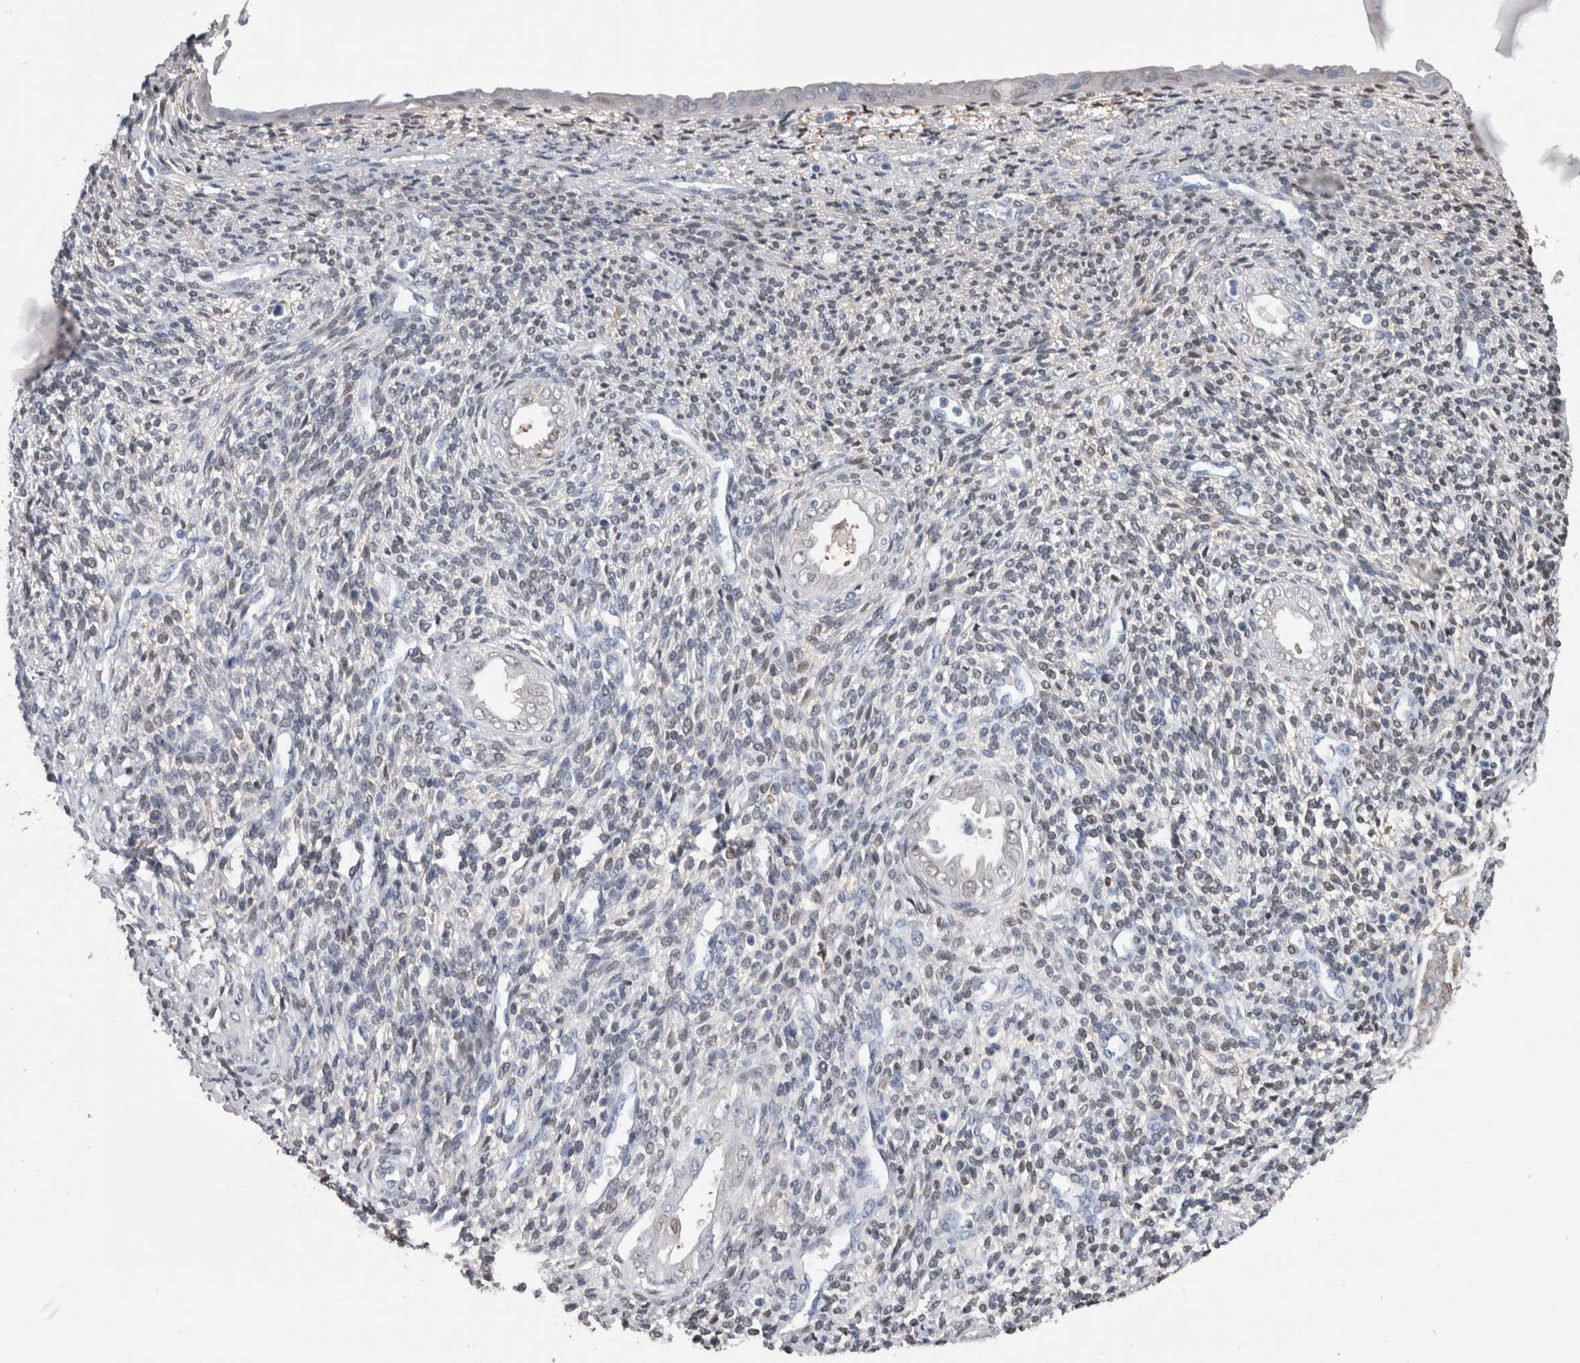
{"staining": {"intensity": "negative", "quantity": "none", "location": "none"}, "tissue": "endometrium", "cell_type": "Cells in endometrial stroma", "image_type": "normal", "snomed": [{"axis": "morphology", "description": "Normal tissue, NOS"}, {"axis": "topography", "description": "Endometrium"}], "caption": "This is a image of immunohistochemistry (IHC) staining of normal endometrium, which shows no expression in cells in endometrial stroma.", "gene": "CA8", "patient": {"sex": "female", "age": 66}}